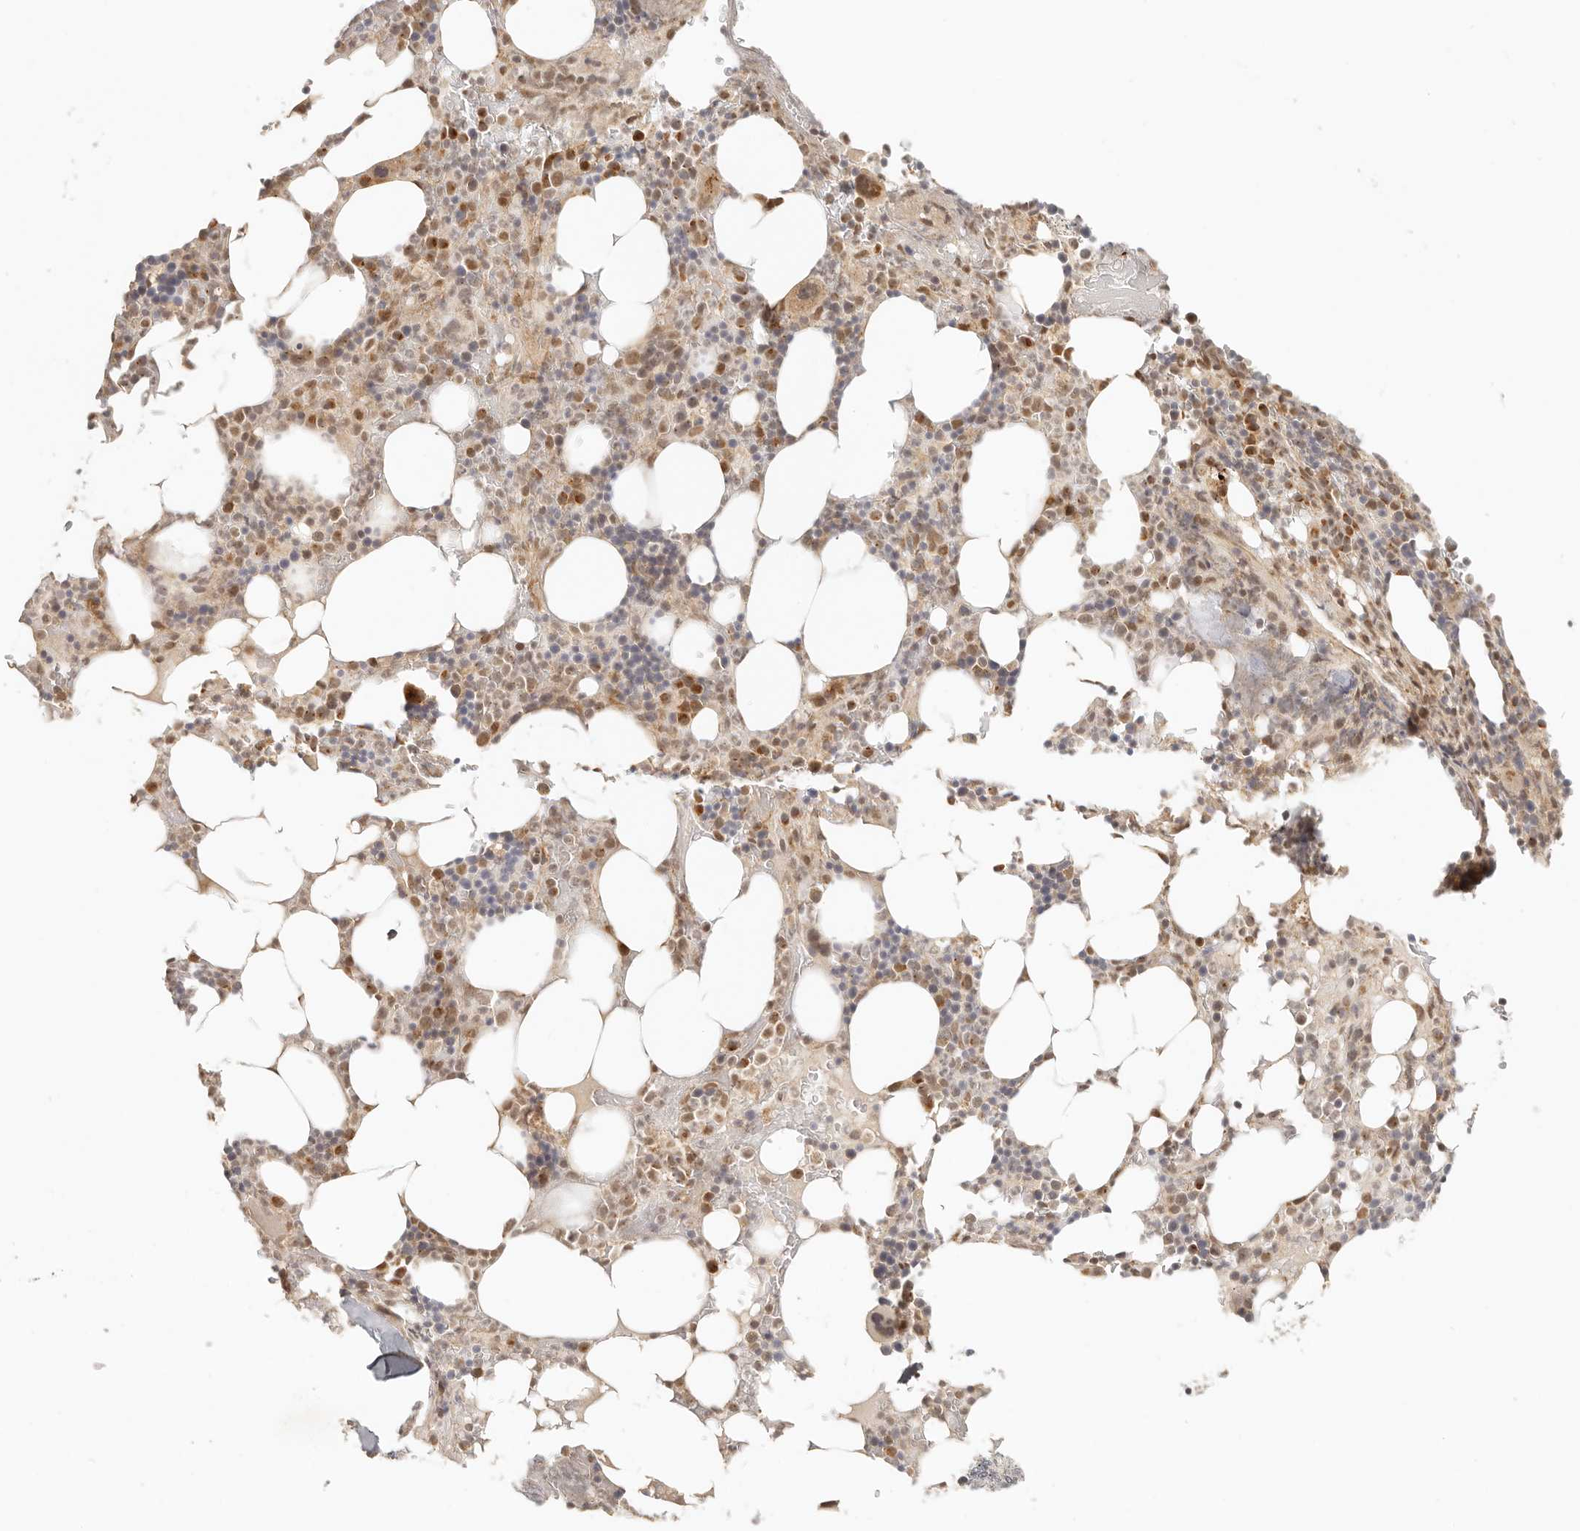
{"staining": {"intensity": "moderate", "quantity": "25%-75%", "location": "cytoplasmic/membranous,nuclear"}, "tissue": "bone marrow", "cell_type": "Hematopoietic cells", "image_type": "normal", "snomed": [{"axis": "morphology", "description": "Normal tissue, NOS"}, {"axis": "topography", "description": "Bone marrow"}], "caption": "Normal bone marrow was stained to show a protein in brown. There is medium levels of moderate cytoplasmic/membranous,nuclear staining in about 25%-75% of hematopoietic cells.", "gene": "INTS11", "patient": {"sex": "male", "age": 58}}